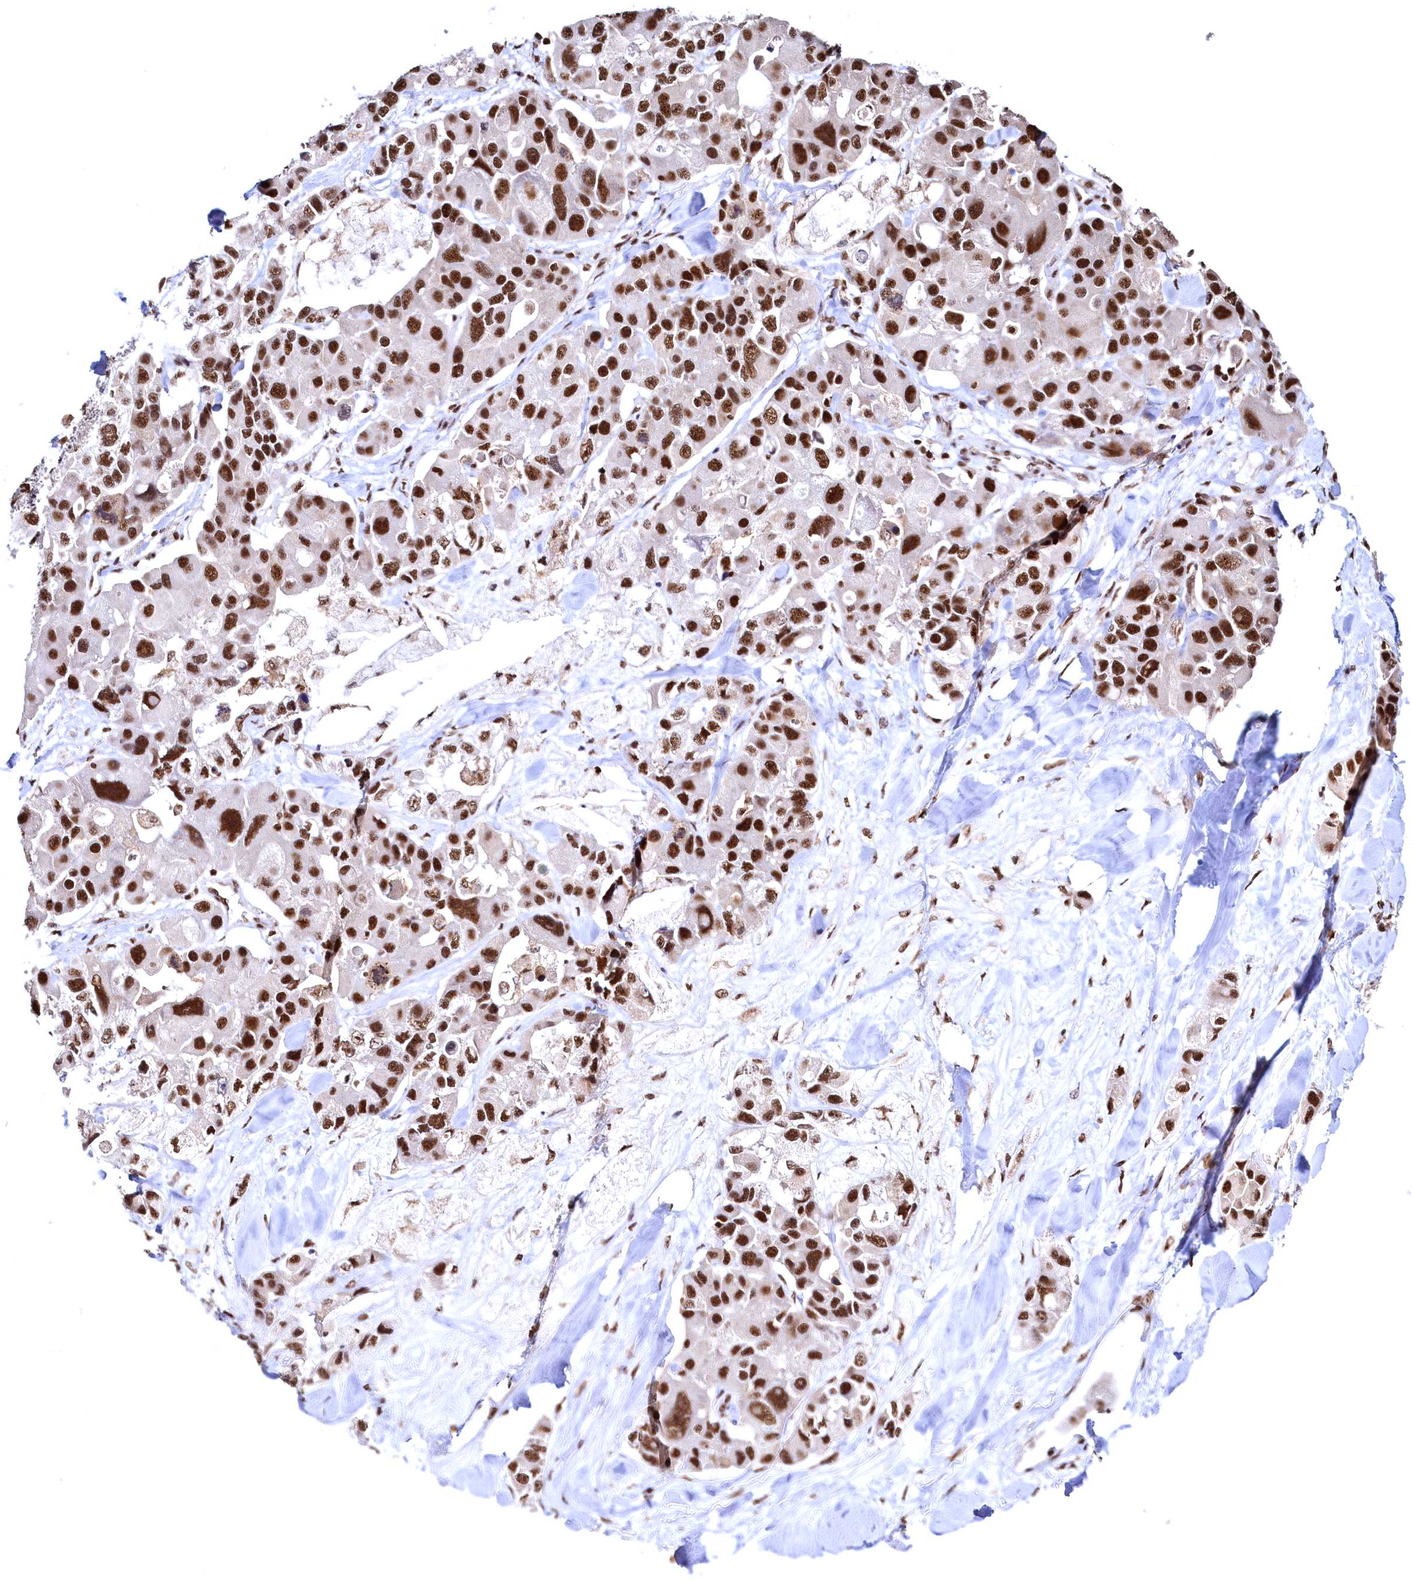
{"staining": {"intensity": "strong", "quantity": ">75%", "location": "nuclear"}, "tissue": "lung cancer", "cell_type": "Tumor cells", "image_type": "cancer", "snomed": [{"axis": "morphology", "description": "Adenocarcinoma, NOS"}, {"axis": "topography", "description": "Lung"}], "caption": "Immunohistochemistry photomicrograph of neoplastic tissue: human lung cancer (adenocarcinoma) stained using IHC exhibits high levels of strong protein expression localized specifically in the nuclear of tumor cells, appearing as a nuclear brown color.", "gene": "RSRC2", "patient": {"sex": "female", "age": 54}}